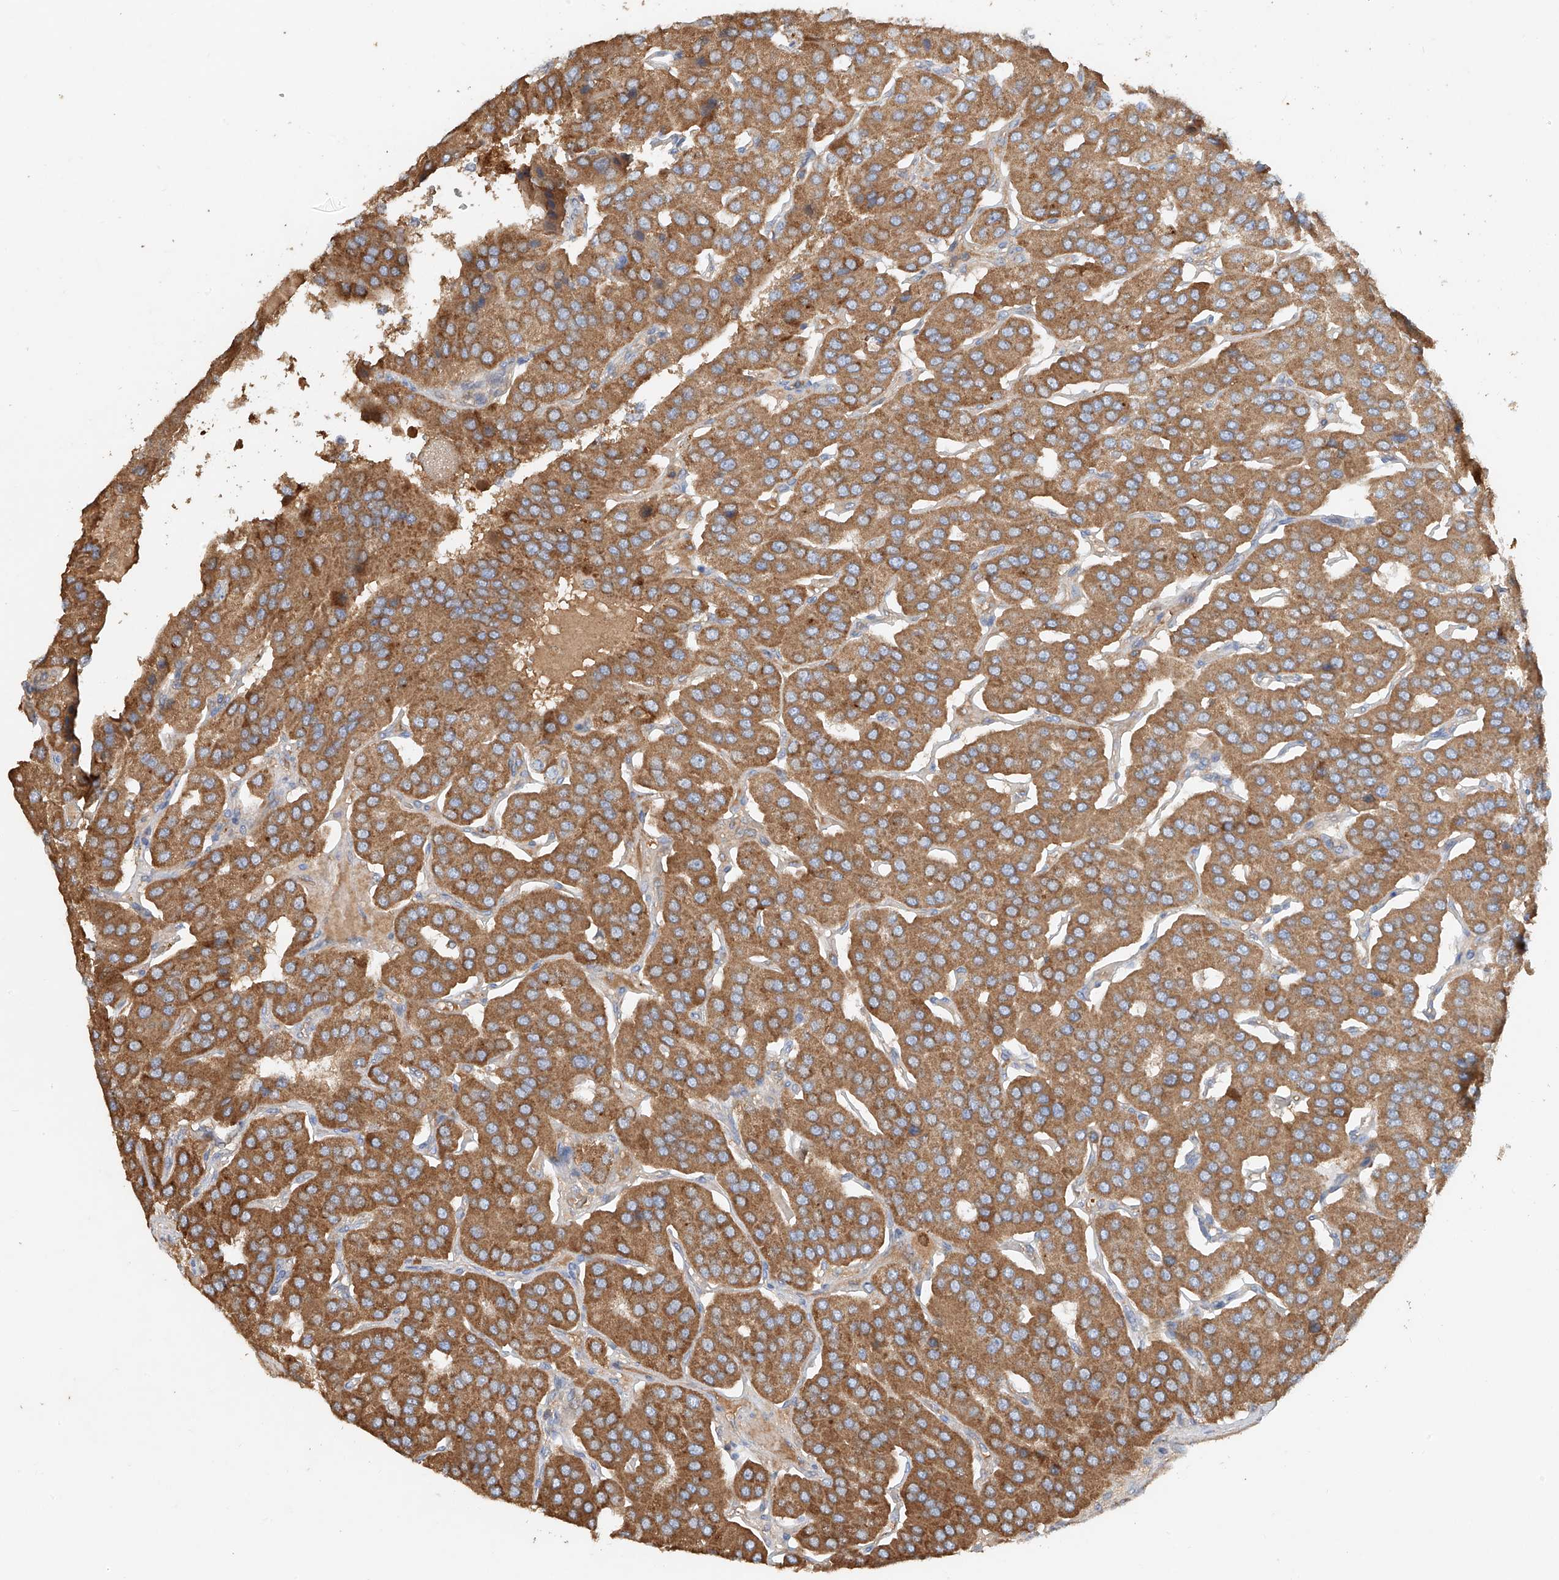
{"staining": {"intensity": "moderate", "quantity": ">75%", "location": "cytoplasmic/membranous"}, "tissue": "parathyroid gland", "cell_type": "Glandular cells", "image_type": "normal", "snomed": [{"axis": "morphology", "description": "Normal tissue, NOS"}, {"axis": "morphology", "description": "Adenoma, NOS"}, {"axis": "topography", "description": "Parathyroid gland"}], "caption": "About >75% of glandular cells in unremarkable parathyroid gland demonstrate moderate cytoplasmic/membranous protein staining as visualized by brown immunohistochemical staining.", "gene": "GNB1L", "patient": {"sex": "female", "age": 86}}